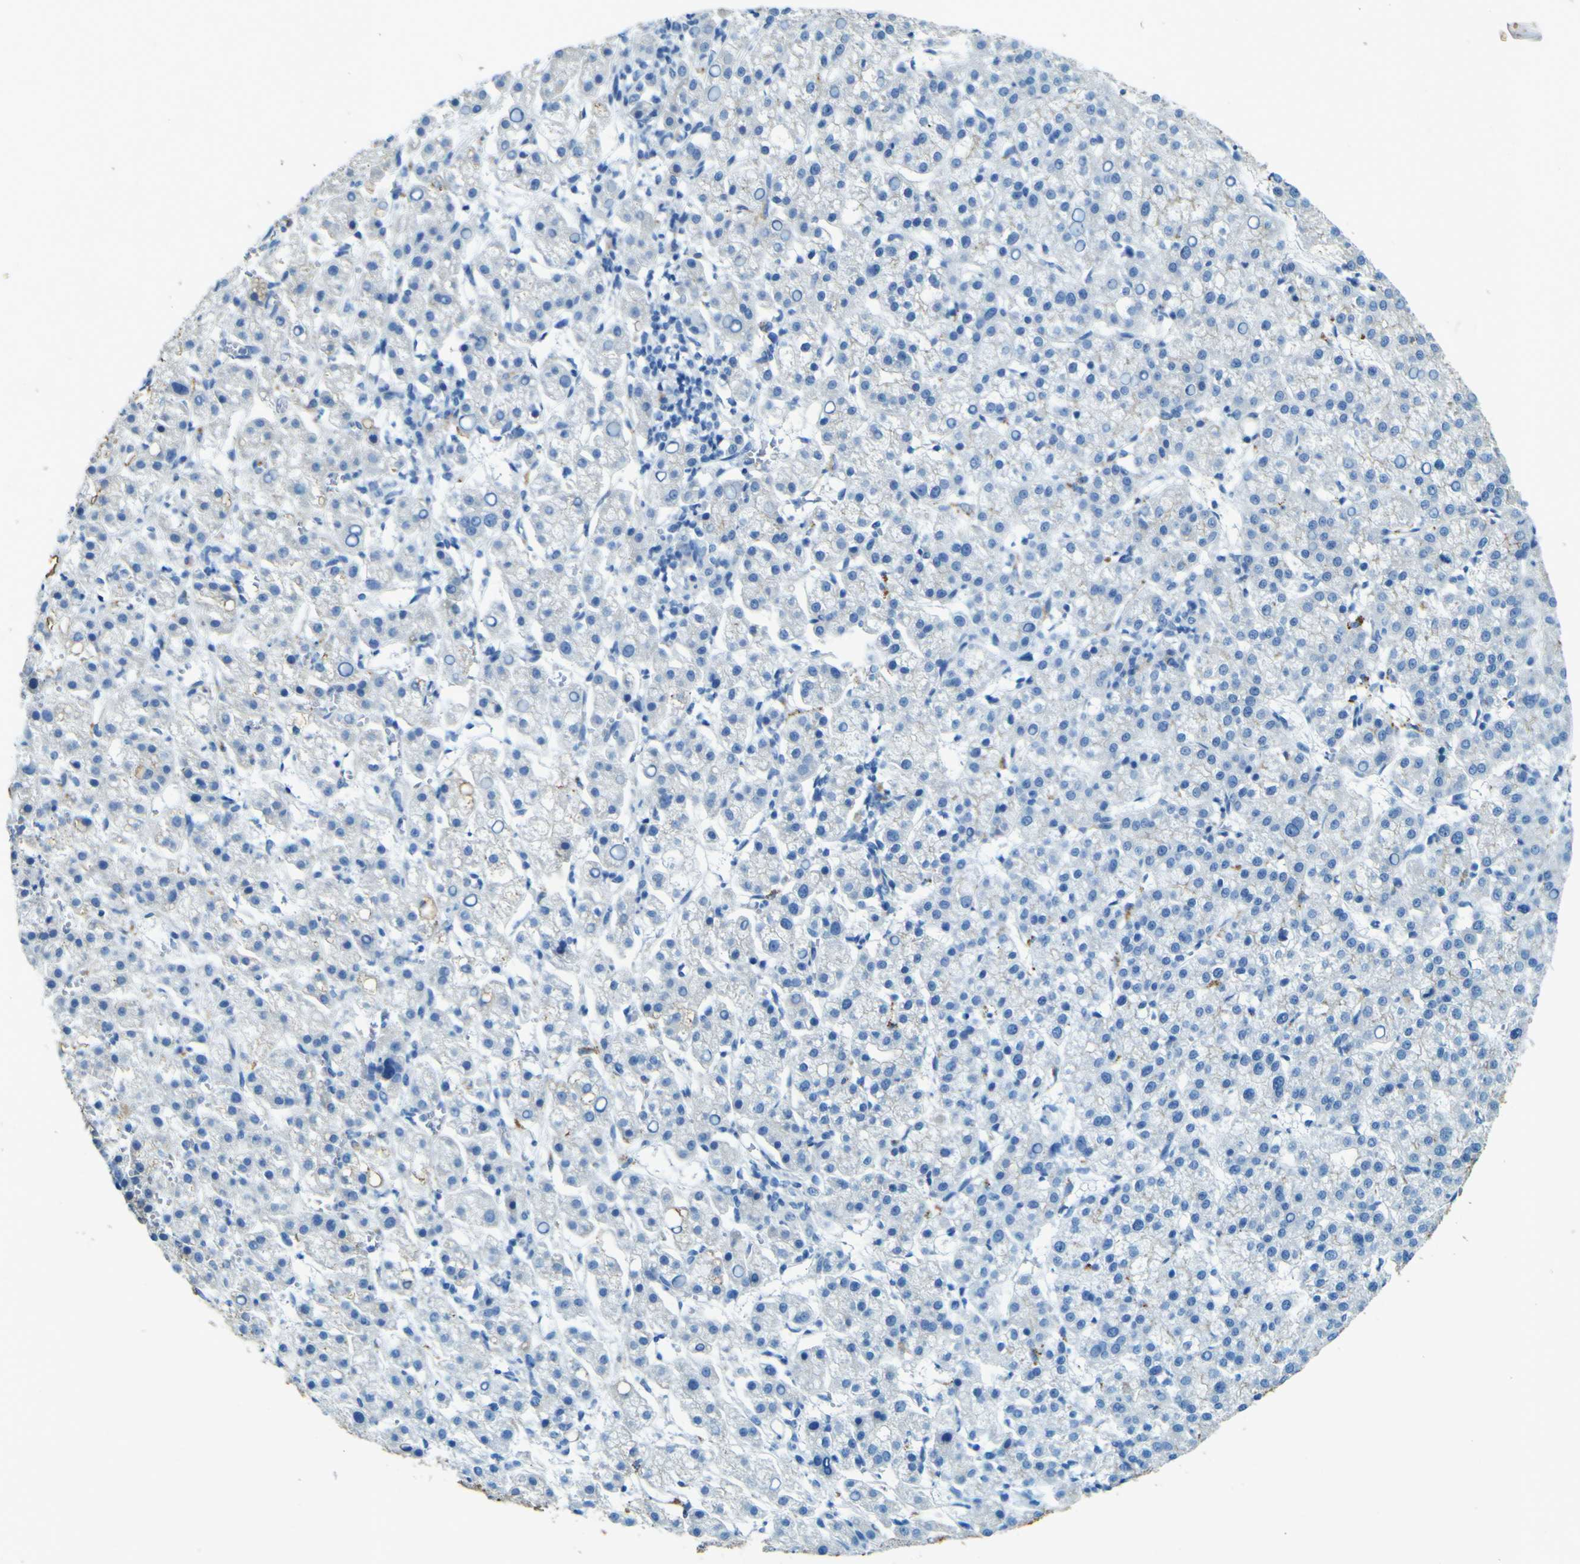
{"staining": {"intensity": "negative", "quantity": "none", "location": "none"}, "tissue": "liver cancer", "cell_type": "Tumor cells", "image_type": "cancer", "snomed": [{"axis": "morphology", "description": "Carcinoma, Hepatocellular, NOS"}, {"axis": "topography", "description": "Liver"}], "caption": "Tumor cells are negative for protein expression in human liver cancer.", "gene": "PDE9A", "patient": {"sex": "female", "age": 58}}